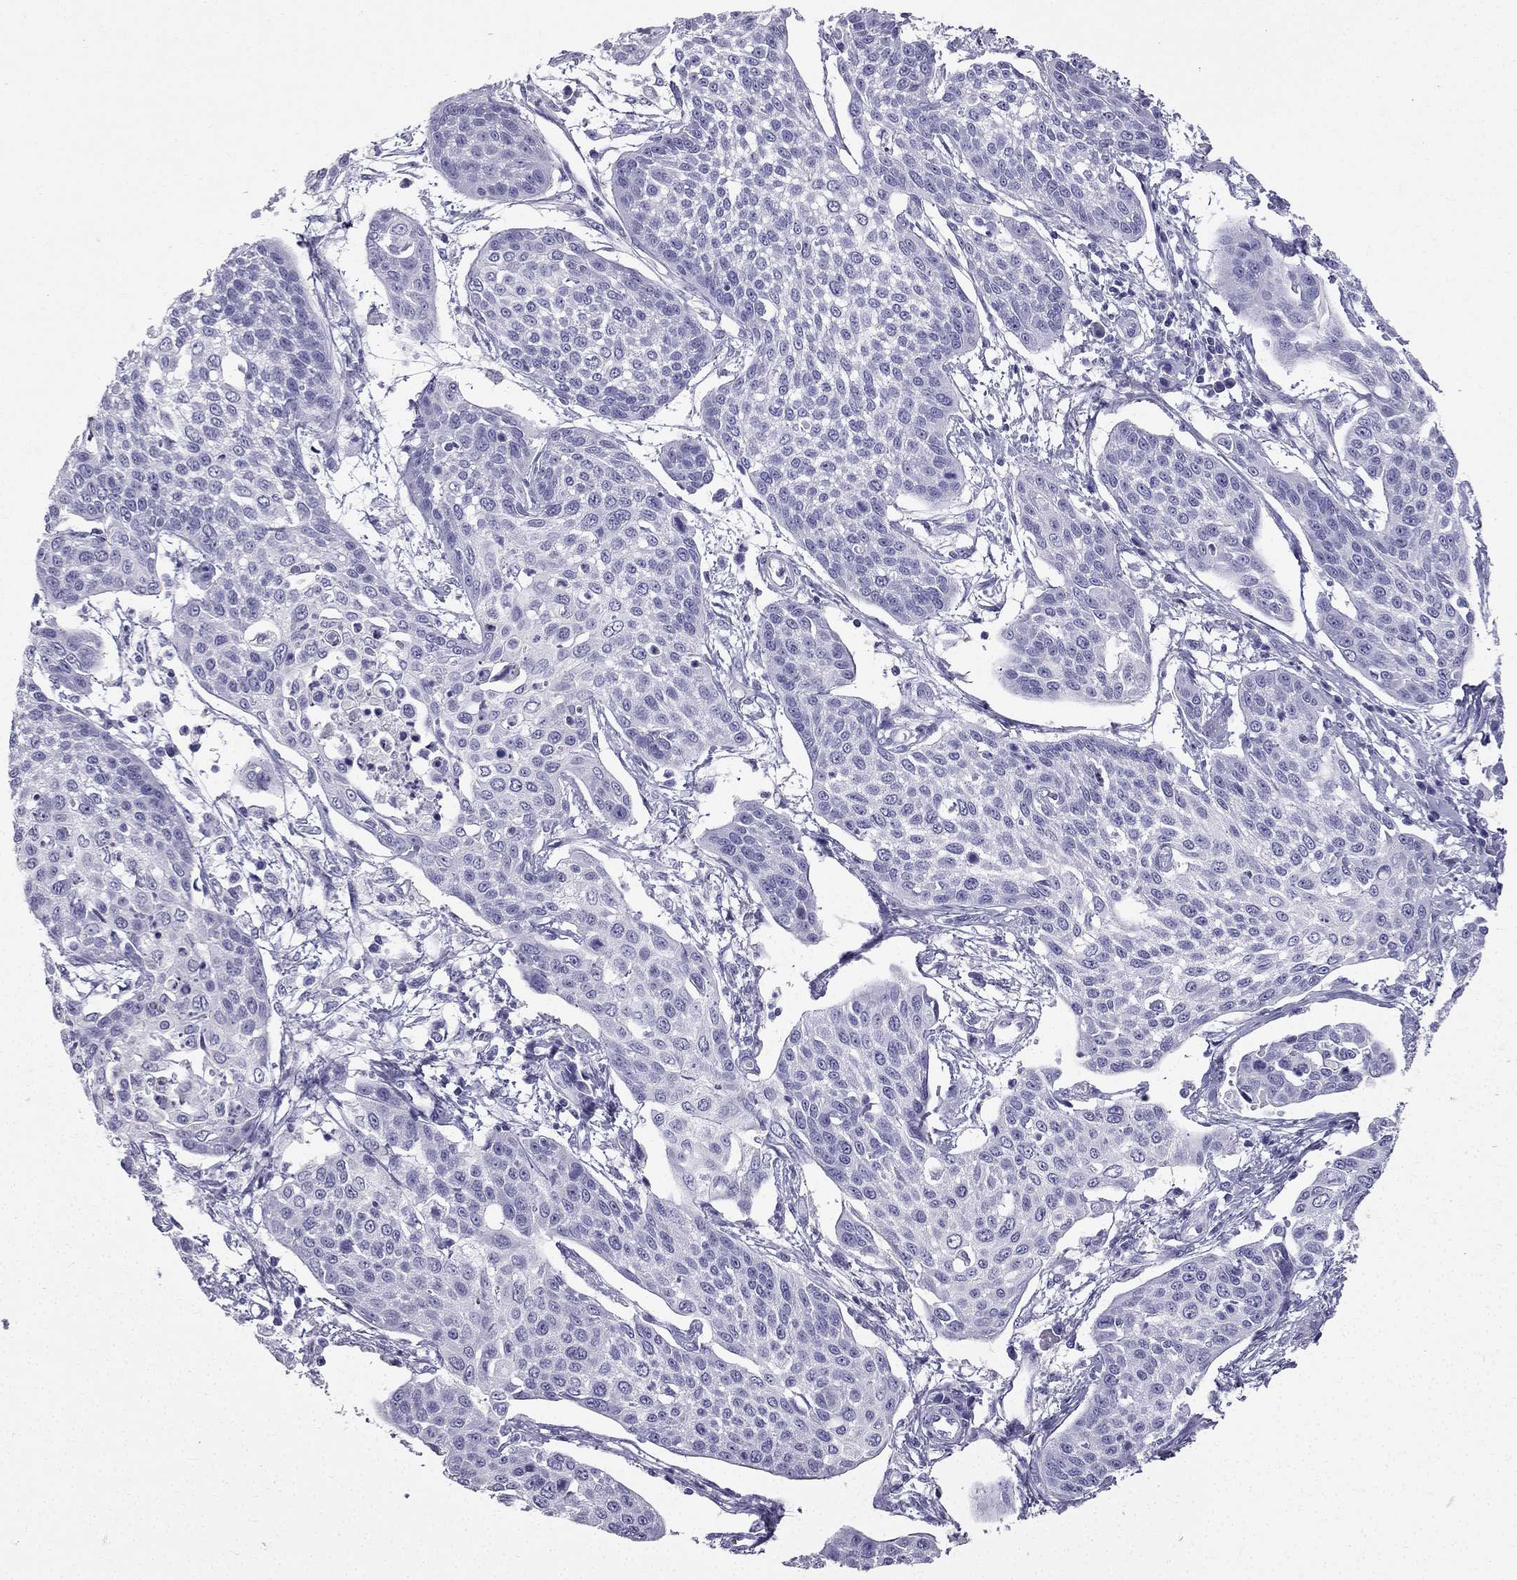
{"staining": {"intensity": "negative", "quantity": "none", "location": "none"}, "tissue": "cervical cancer", "cell_type": "Tumor cells", "image_type": "cancer", "snomed": [{"axis": "morphology", "description": "Squamous cell carcinoma, NOS"}, {"axis": "topography", "description": "Cervix"}], "caption": "Tumor cells are negative for brown protein staining in squamous cell carcinoma (cervical).", "gene": "TFF3", "patient": {"sex": "female", "age": 34}}